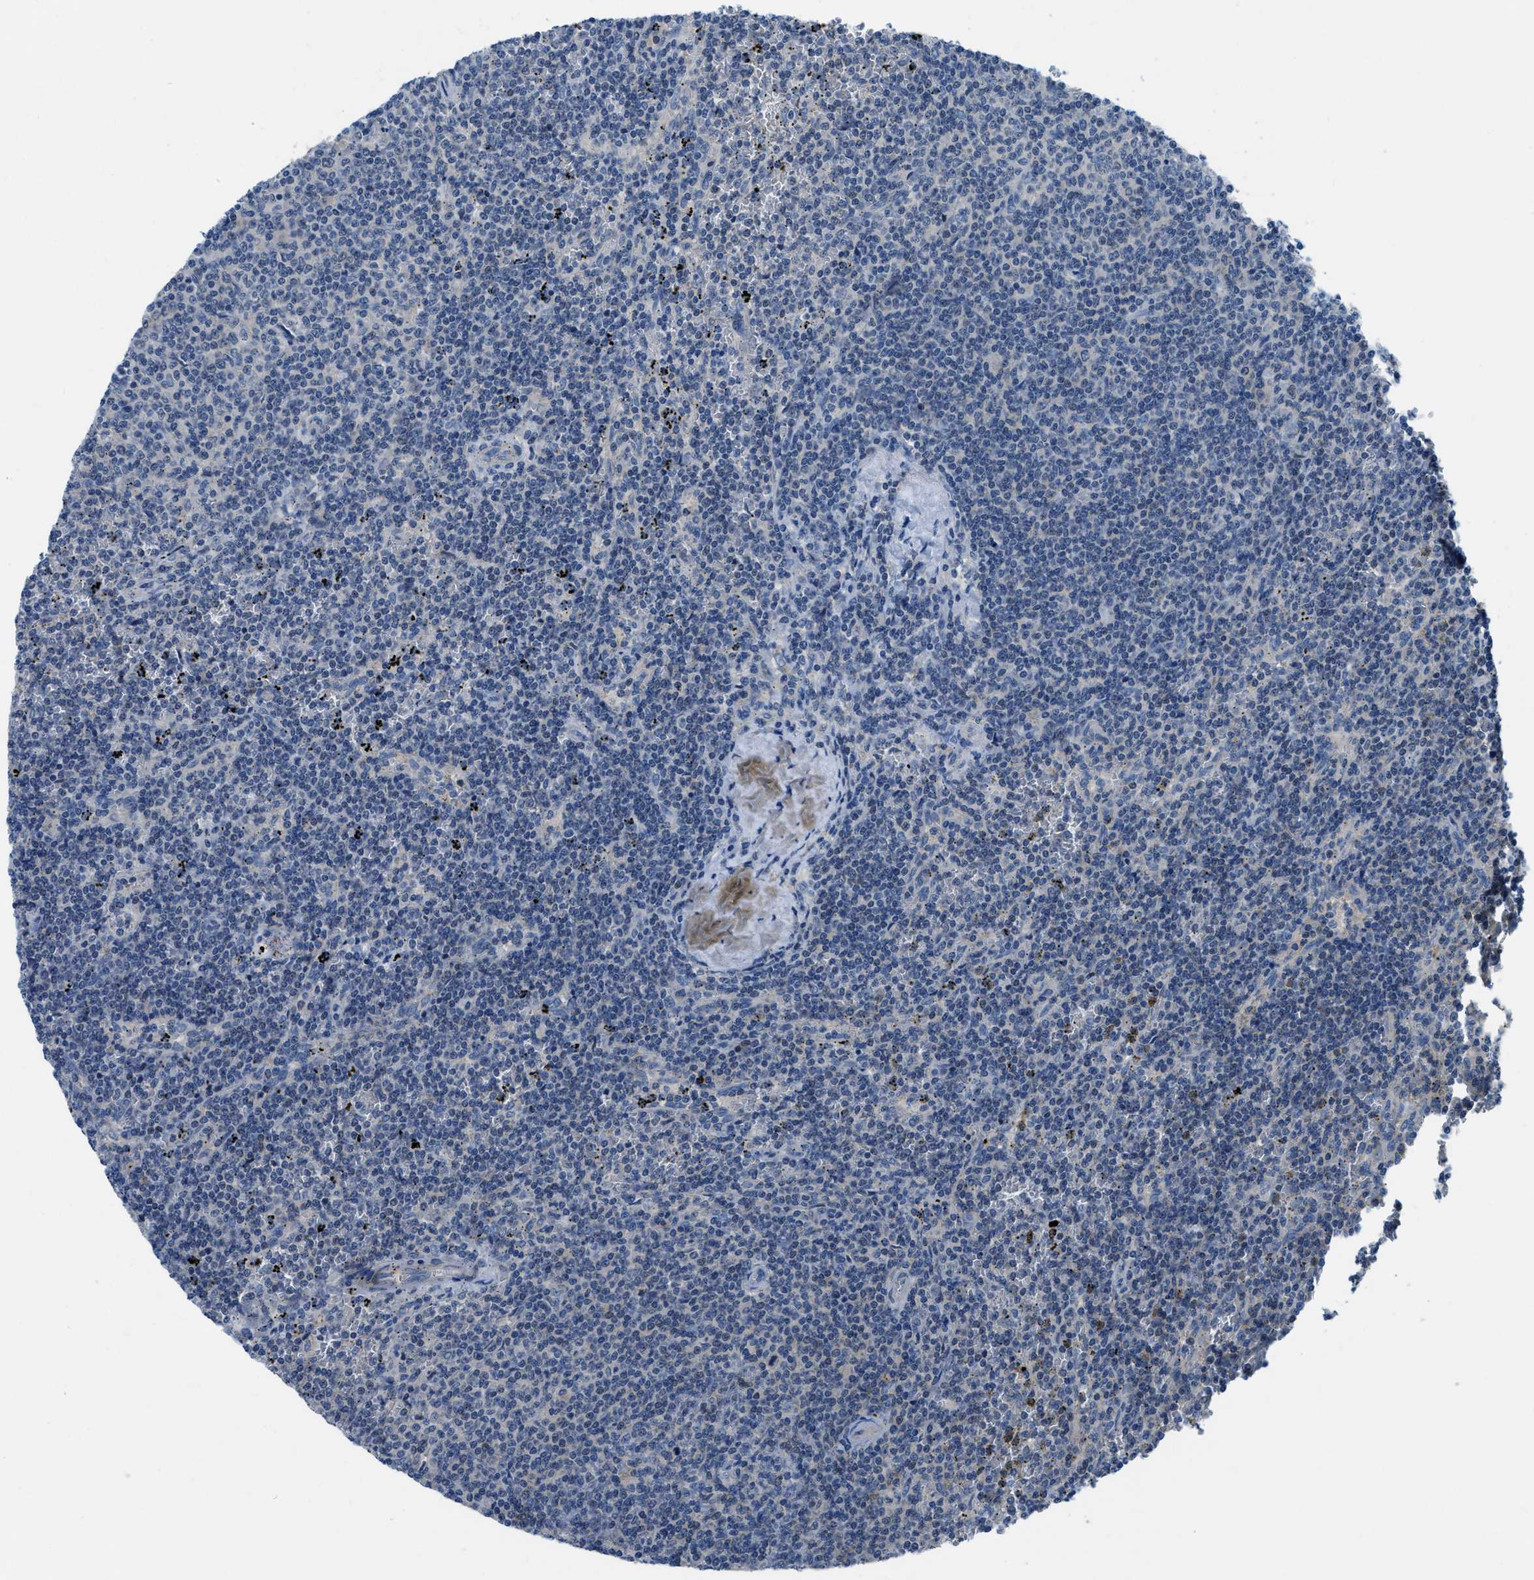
{"staining": {"intensity": "negative", "quantity": "none", "location": "none"}, "tissue": "lymphoma", "cell_type": "Tumor cells", "image_type": "cancer", "snomed": [{"axis": "morphology", "description": "Malignant lymphoma, non-Hodgkin's type, Low grade"}, {"axis": "topography", "description": "Spleen"}], "caption": "Immunohistochemical staining of lymphoma displays no significant positivity in tumor cells.", "gene": "PFKP", "patient": {"sex": "female", "age": 50}}